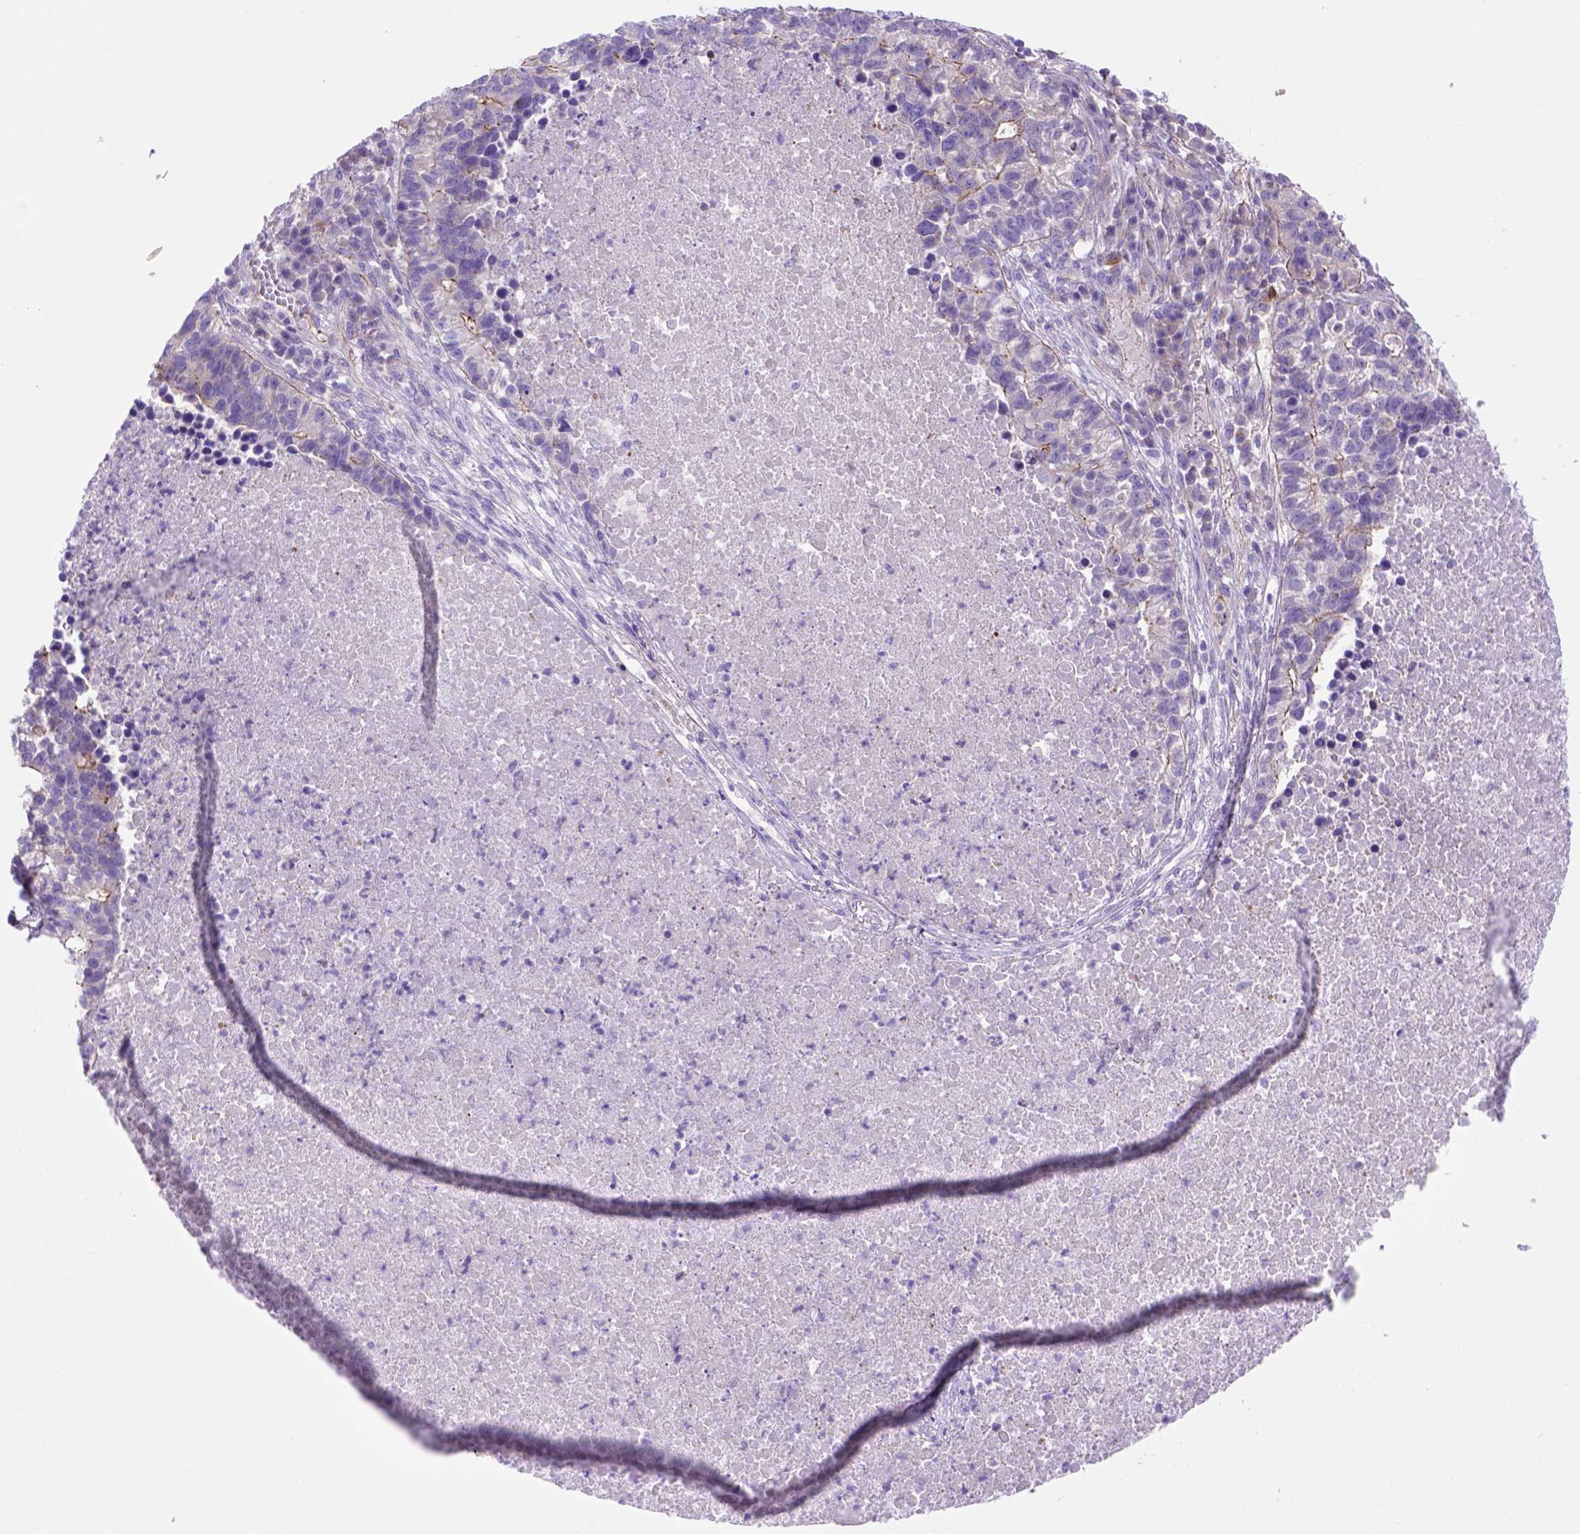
{"staining": {"intensity": "strong", "quantity": "<25%", "location": "cytoplasmic/membranous"}, "tissue": "lung cancer", "cell_type": "Tumor cells", "image_type": "cancer", "snomed": [{"axis": "morphology", "description": "Adenocarcinoma, NOS"}, {"axis": "topography", "description": "Lung"}], "caption": "High-magnification brightfield microscopy of adenocarcinoma (lung) stained with DAB (brown) and counterstained with hematoxylin (blue). tumor cells exhibit strong cytoplasmic/membranous expression is seen in about<25% of cells.", "gene": "PEX12", "patient": {"sex": "male", "age": 57}}